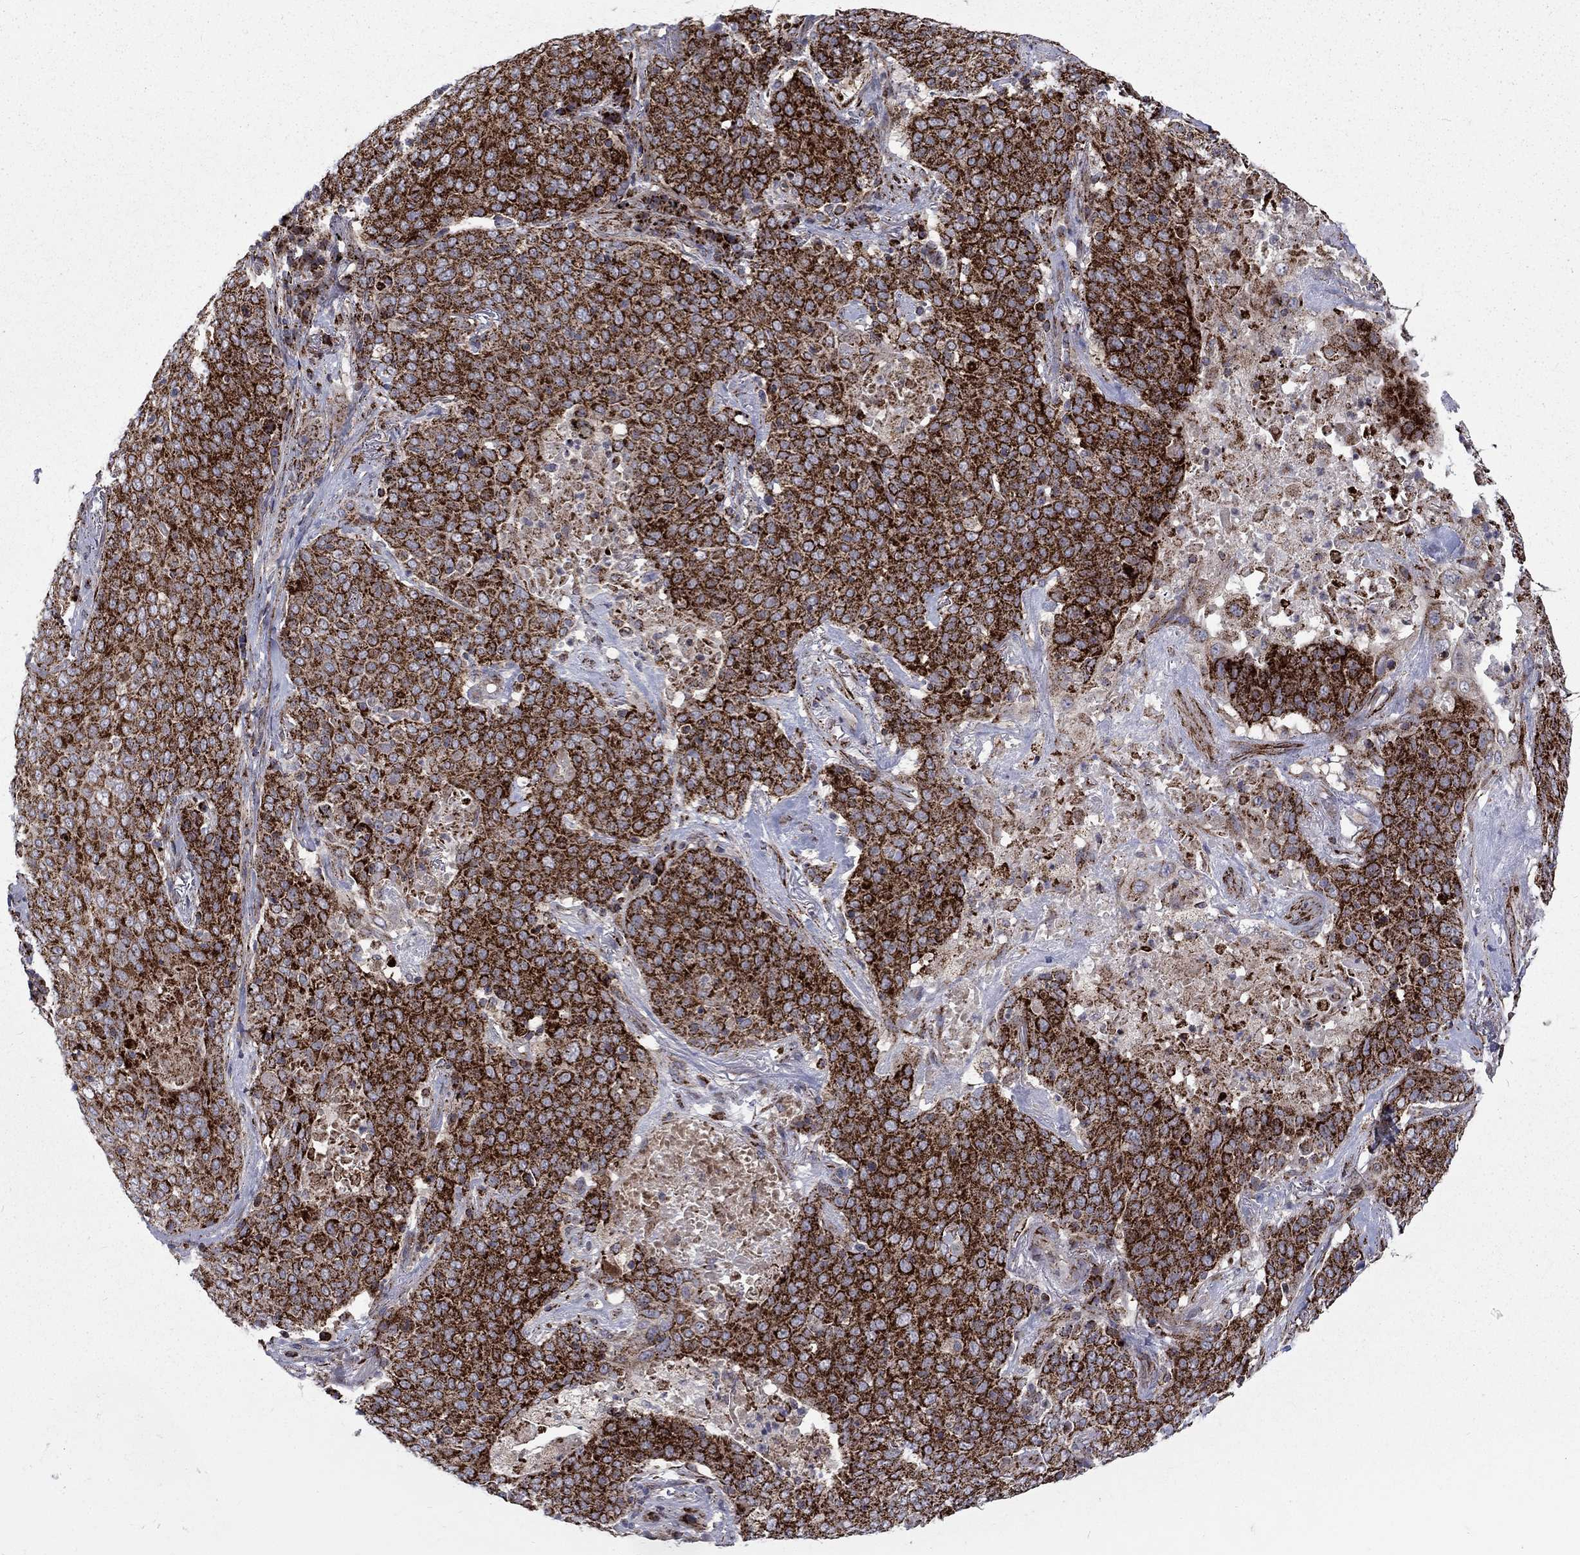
{"staining": {"intensity": "strong", "quantity": ">75%", "location": "cytoplasmic/membranous"}, "tissue": "lung cancer", "cell_type": "Tumor cells", "image_type": "cancer", "snomed": [{"axis": "morphology", "description": "Squamous cell carcinoma, NOS"}, {"axis": "topography", "description": "Lung"}], "caption": "IHC histopathology image of lung cancer (squamous cell carcinoma) stained for a protein (brown), which displays high levels of strong cytoplasmic/membranous staining in approximately >75% of tumor cells.", "gene": "ALDH1B1", "patient": {"sex": "male", "age": 82}}